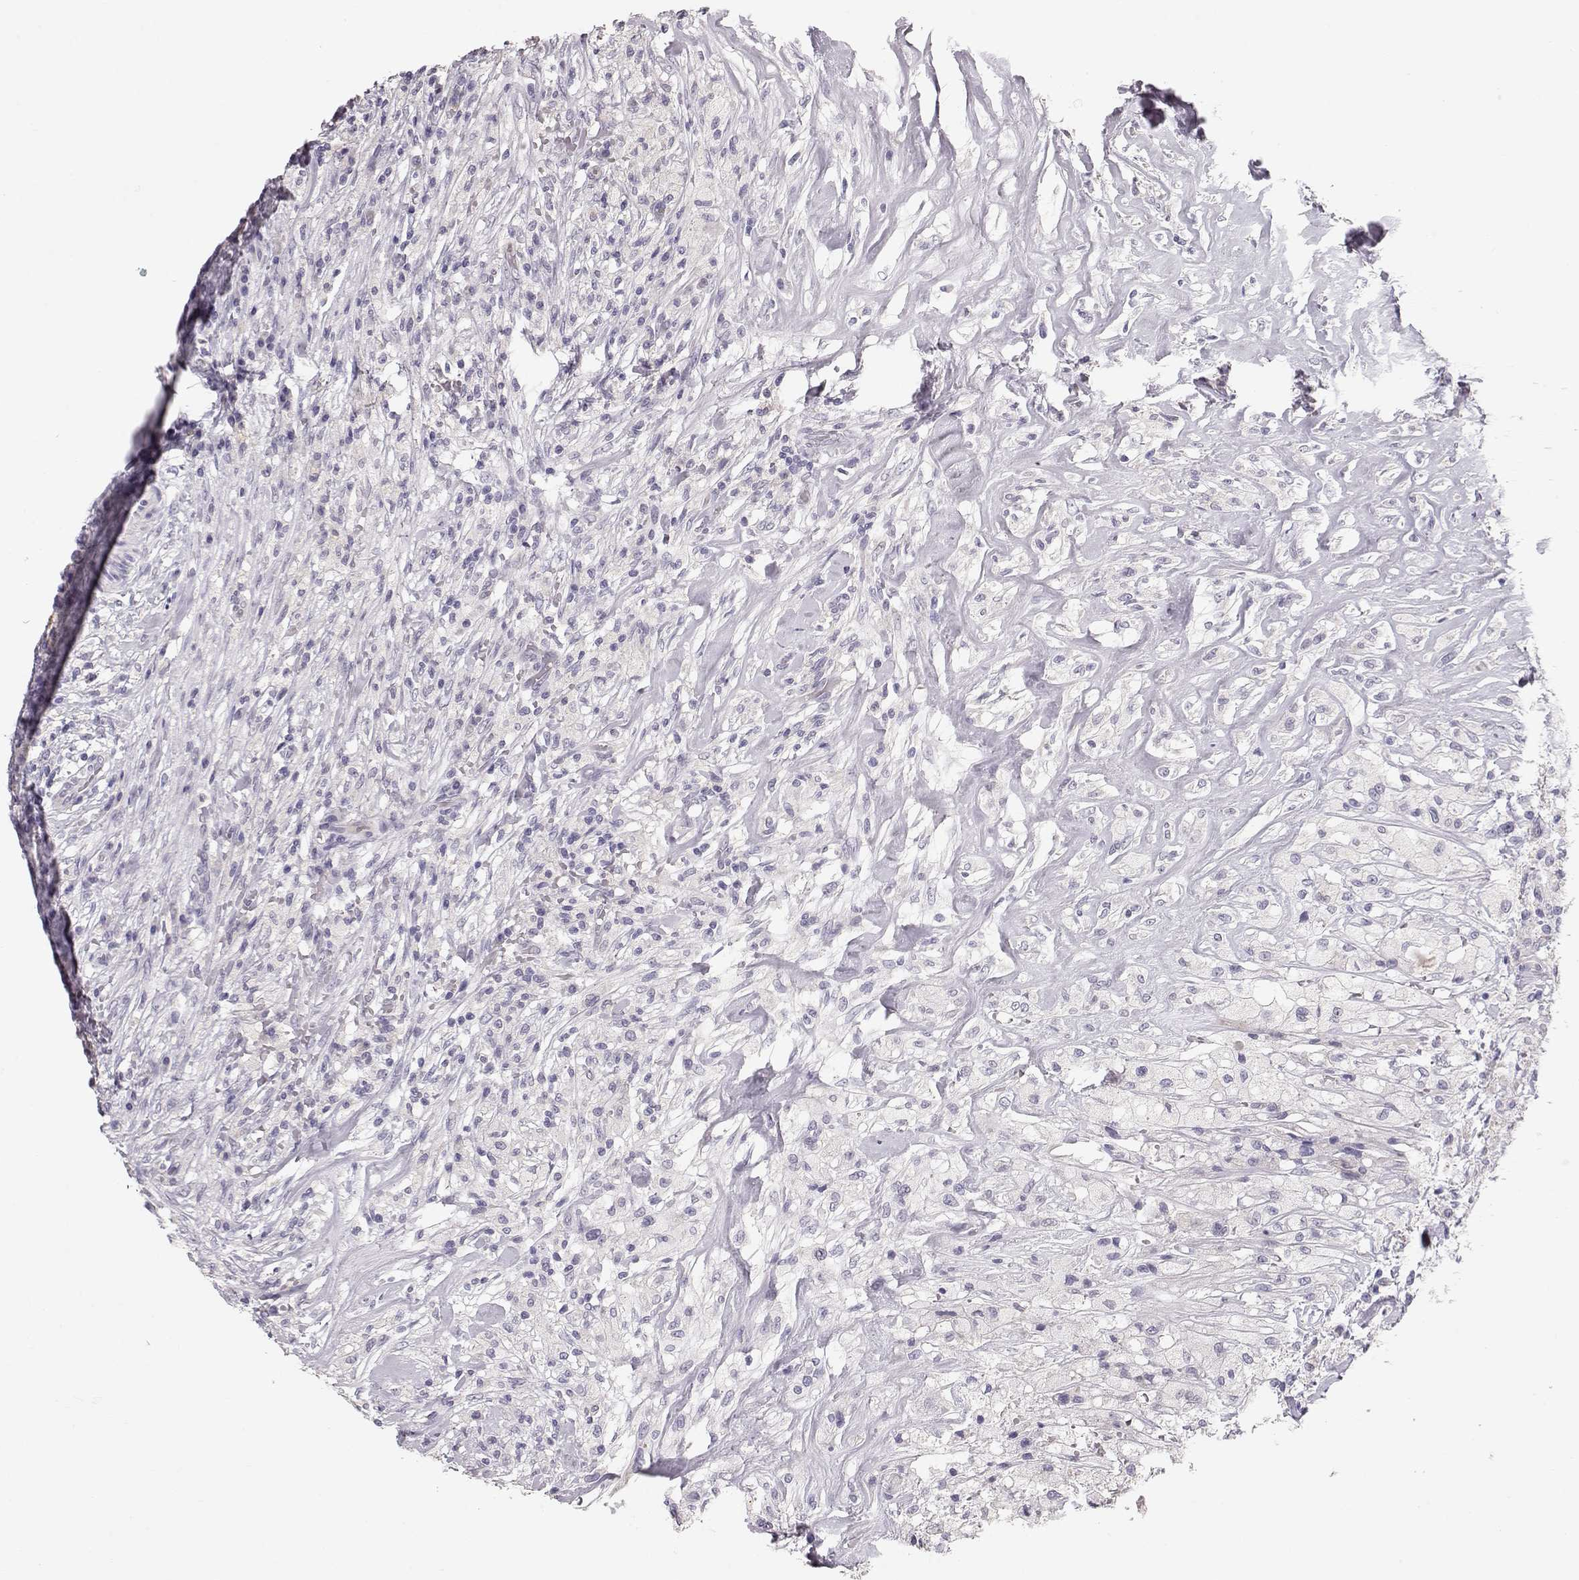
{"staining": {"intensity": "negative", "quantity": "none", "location": "none"}, "tissue": "testis cancer", "cell_type": "Tumor cells", "image_type": "cancer", "snomed": [{"axis": "morphology", "description": "Necrosis, NOS"}, {"axis": "morphology", "description": "Carcinoma, Embryonal, NOS"}, {"axis": "topography", "description": "Testis"}], "caption": "Immunohistochemistry image of testis cancer (embryonal carcinoma) stained for a protein (brown), which shows no positivity in tumor cells.", "gene": "POU1F1", "patient": {"sex": "male", "age": 19}}